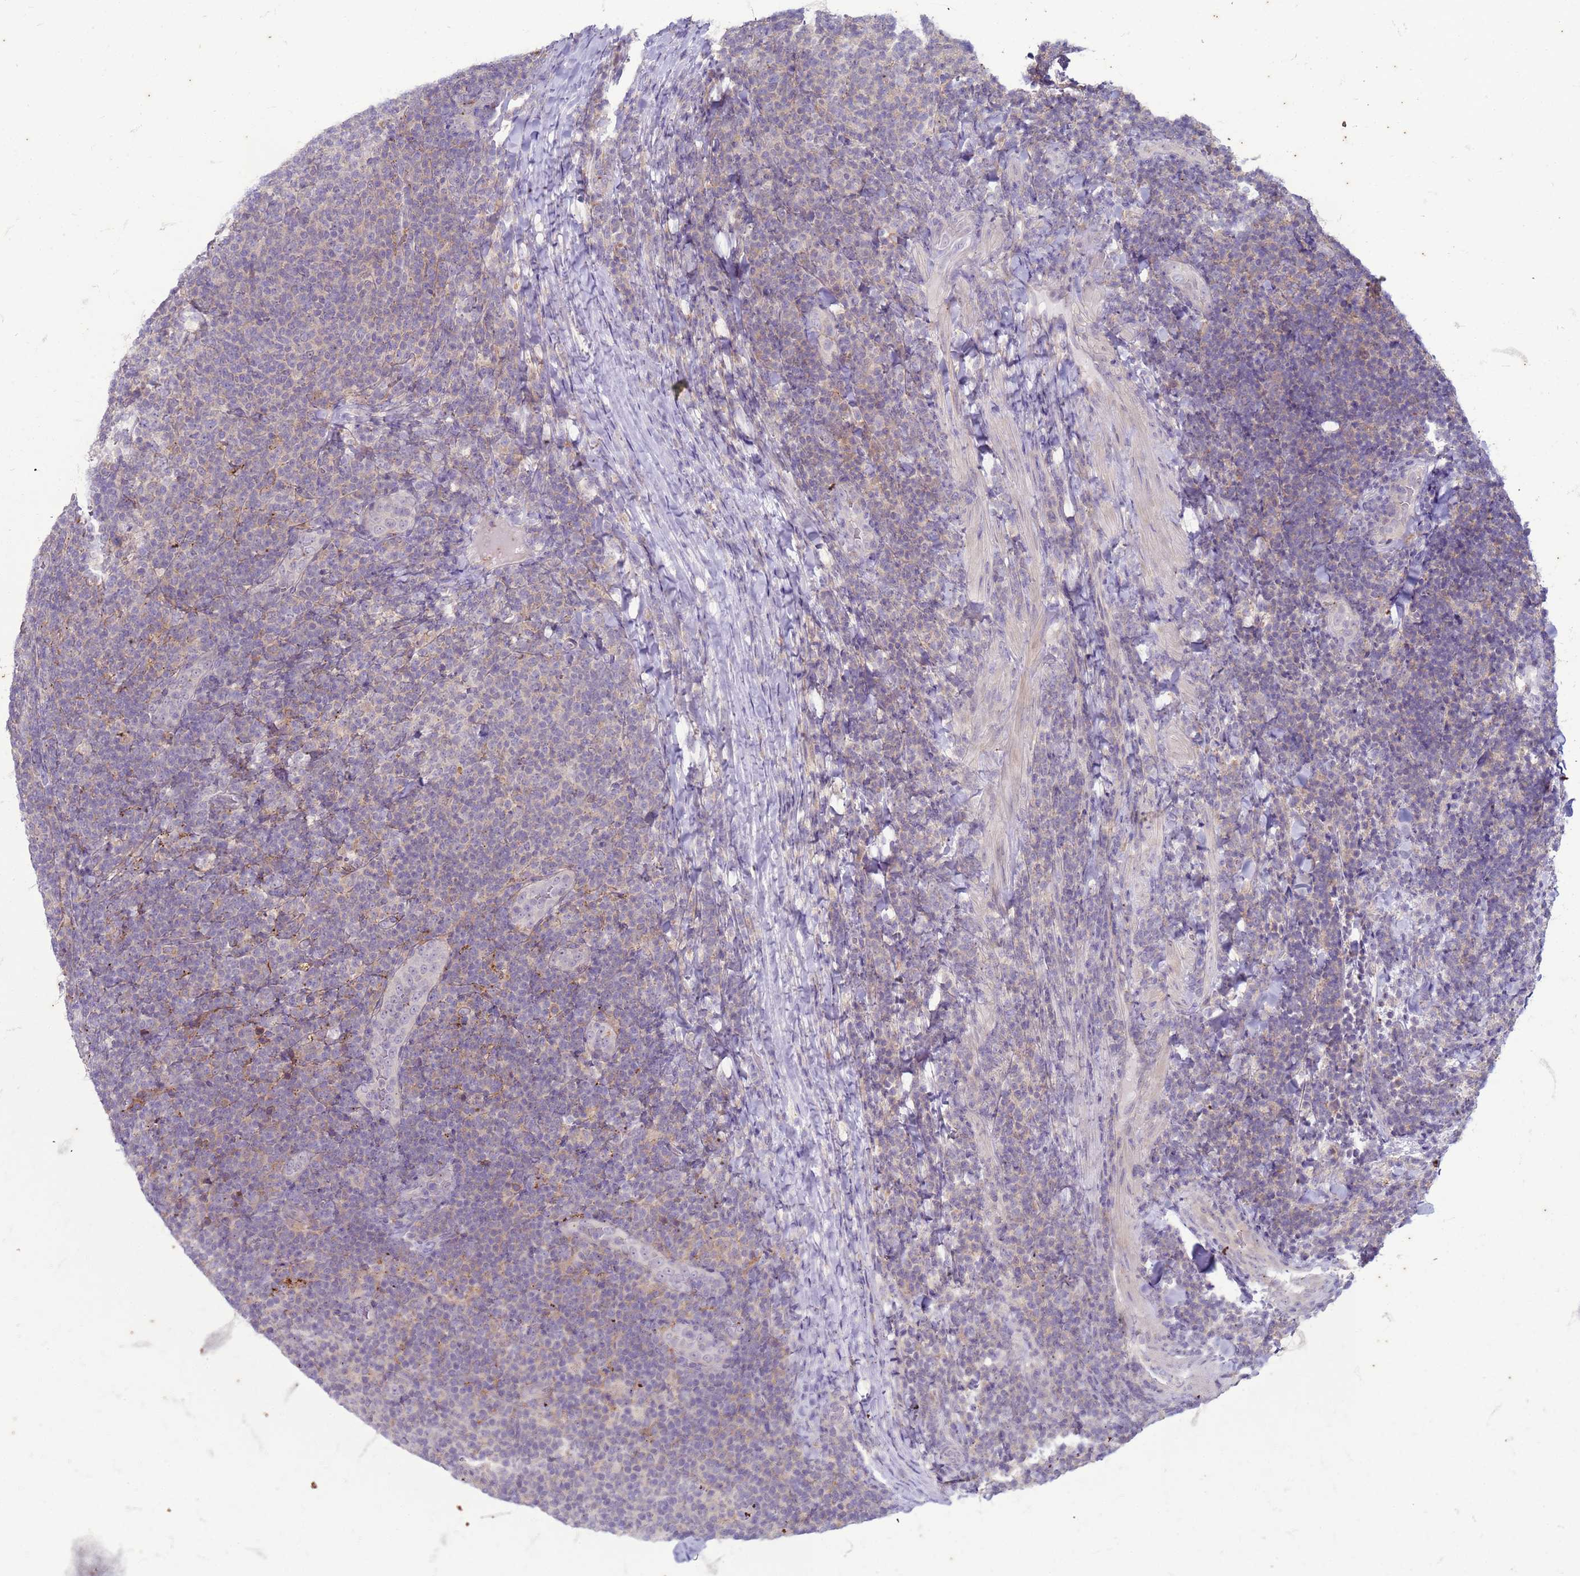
{"staining": {"intensity": "negative", "quantity": "none", "location": "none"}, "tissue": "lymphoma", "cell_type": "Tumor cells", "image_type": "cancer", "snomed": [{"axis": "morphology", "description": "Malignant lymphoma, non-Hodgkin's type, Low grade"}, {"axis": "topography", "description": "Lymph node"}], "caption": "High magnification brightfield microscopy of low-grade malignant lymphoma, non-Hodgkin's type stained with DAB (brown) and counterstained with hematoxylin (blue): tumor cells show no significant staining.", "gene": "SLC15A3", "patient": {"sex": "male", "age": 66}}